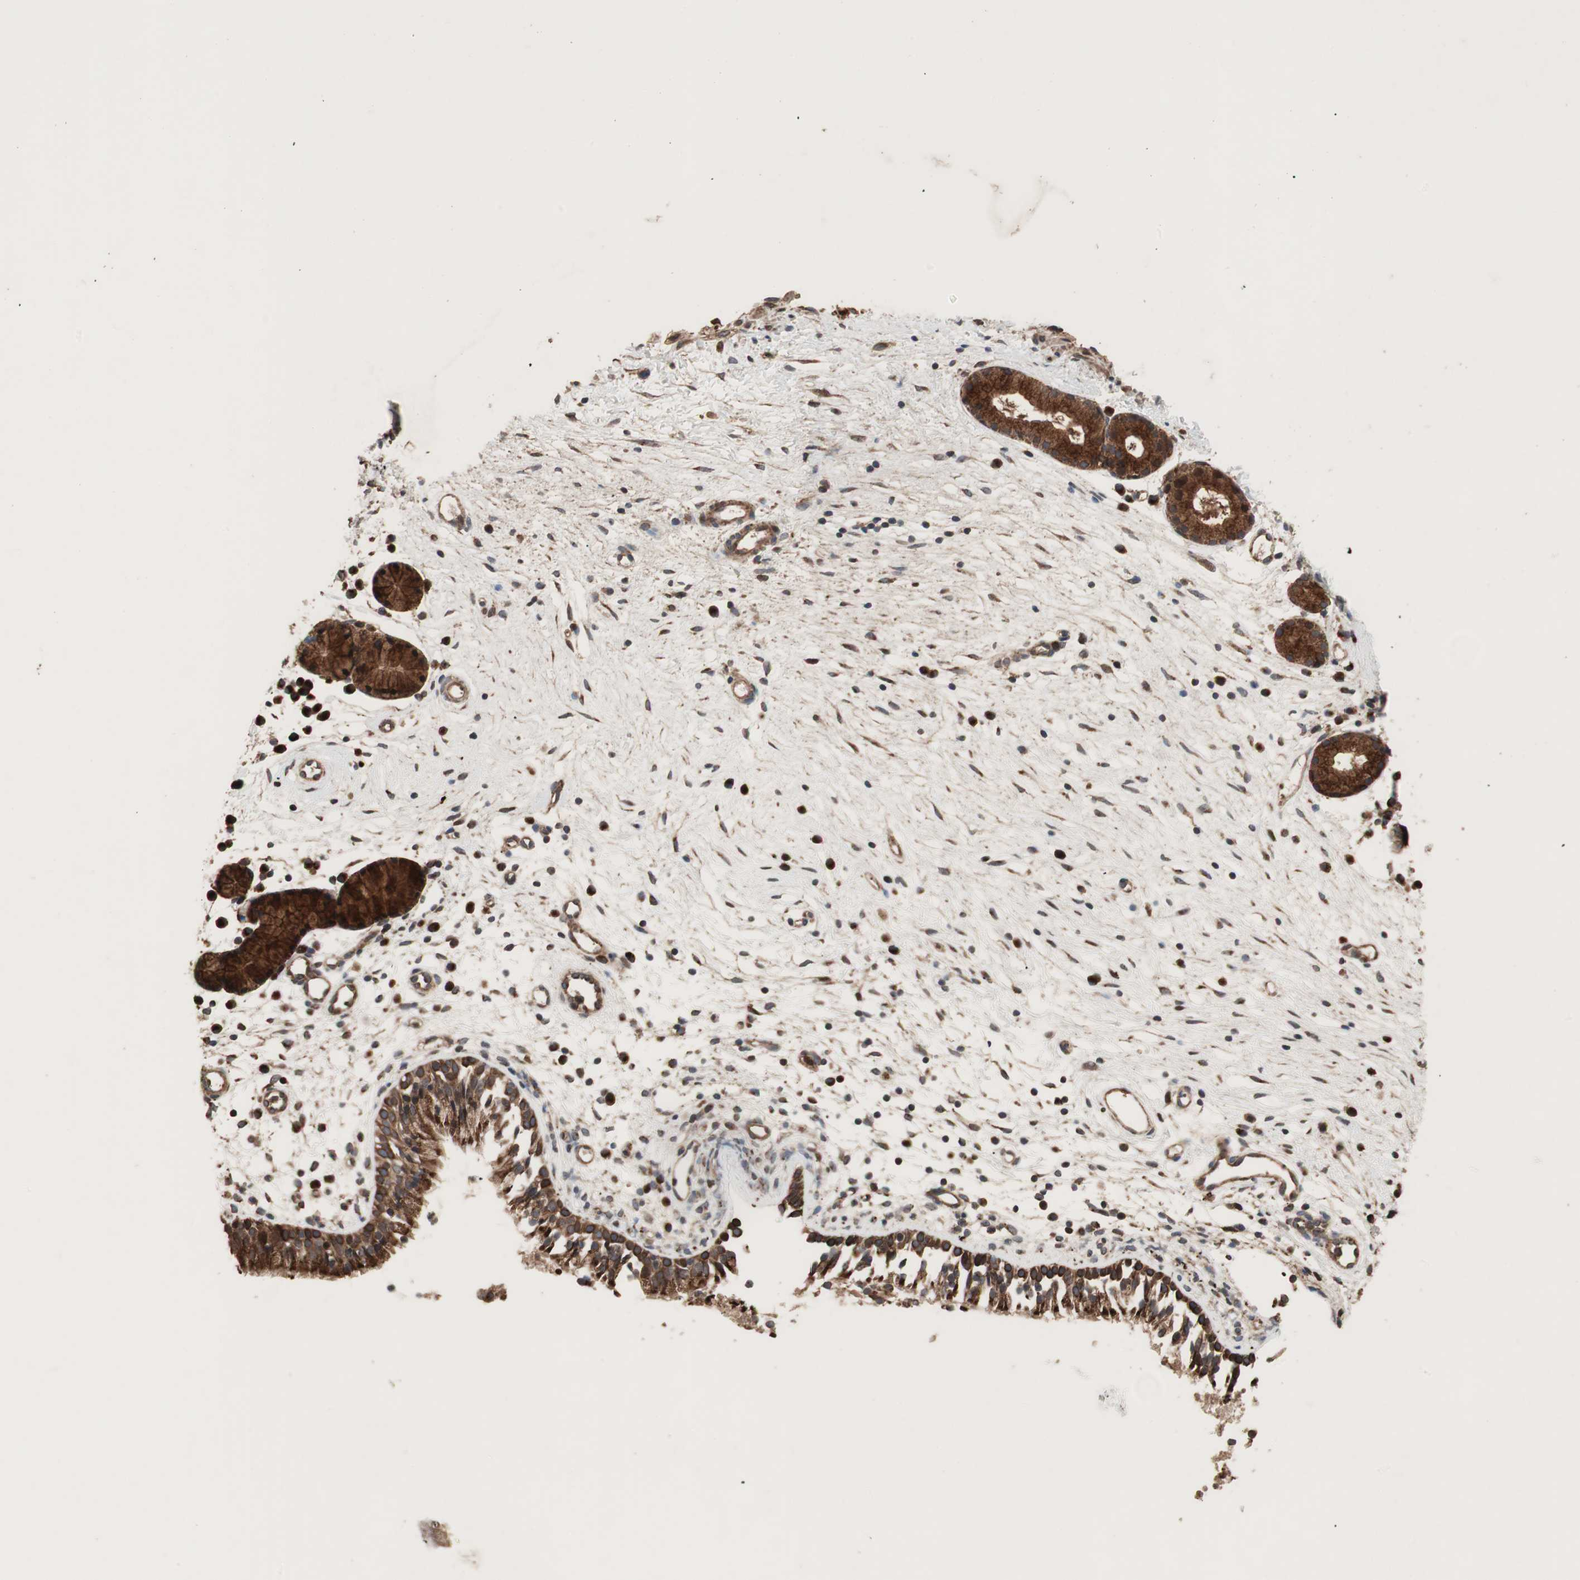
{"staining": {"intensity": "strong", "quantity": ">75%", "location": "cytoplasmic/membranous"}, "tissue": "nasopharynx", "cell_type": "Respiratory epithelial cells", "image_type": "normal", "snomed": [{"axis": "morphology", "description": "Normal tissue, NOS"}, {"axis": "topography", "description": "Nasopharynx"}], "caption": "Immunohistochemistry (IHC) (DAB (3,3'-diaminobenzidine)) staining of normal nasopharynx shows strong cytoplasmic/membranous protein staining in about >75% of respiratory epithelial cells.", "gene": "RAB1A", "patient": {"sex": "male", "age": 21}}